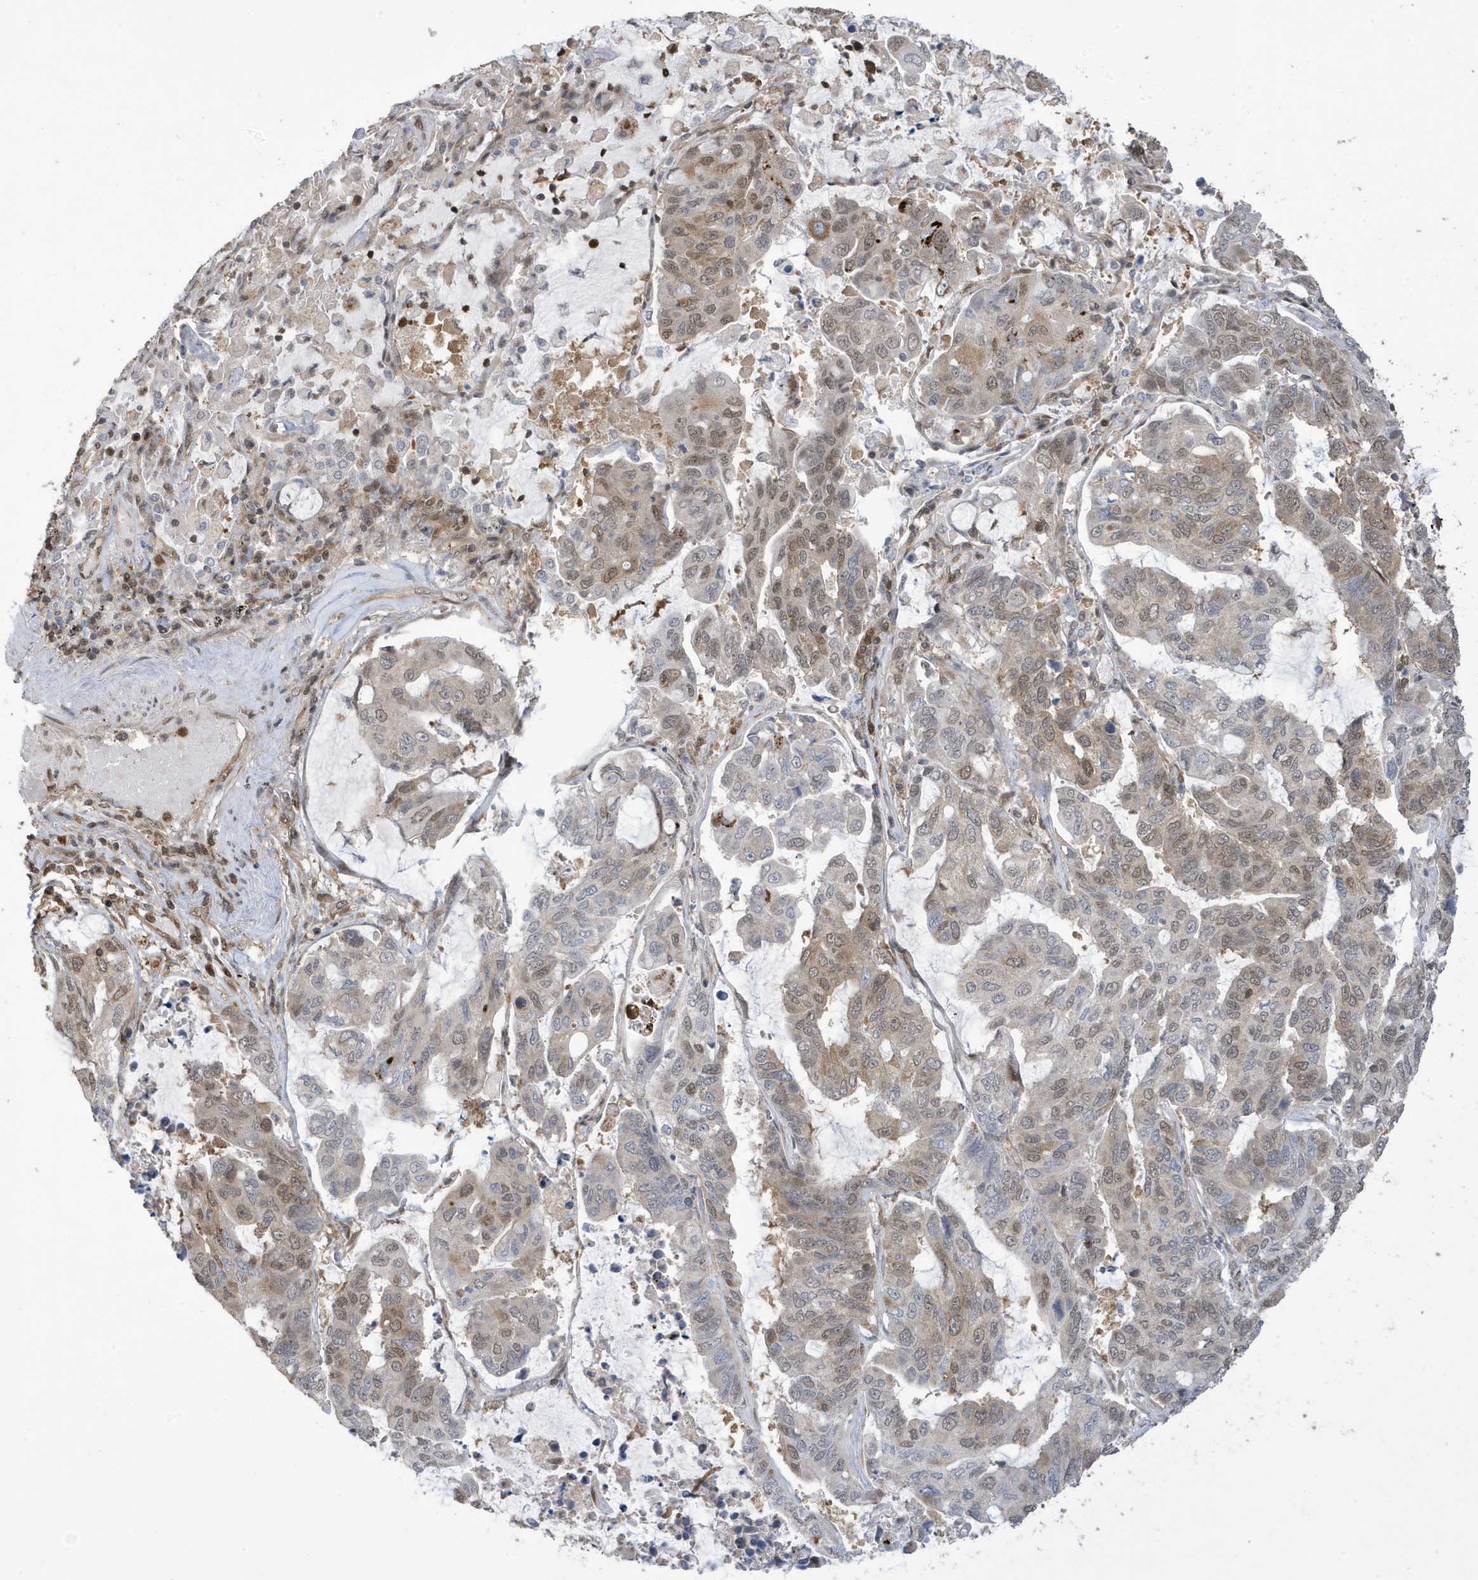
{"staining": {"intensity": "moderate", "quantity": "<25%", "location": "nuclear"}, "tissue": "lung cancer", "cell_type": "Tumor cells", "image_type": "cancer", "snomed": [{"axis": "morphology", "description": "Adenocarcinoma, NOS"}, {"axis": "topography", "description": "Lung"}], "caption": "An image showing moderate nuclear expression in about <25% of tumor cells in lung cancer (adenocarcinoma), as visualized by brown immunohistochemical staining.", "gene": "UBQLN1", "patient": {"sex": "male", "age": 64}}